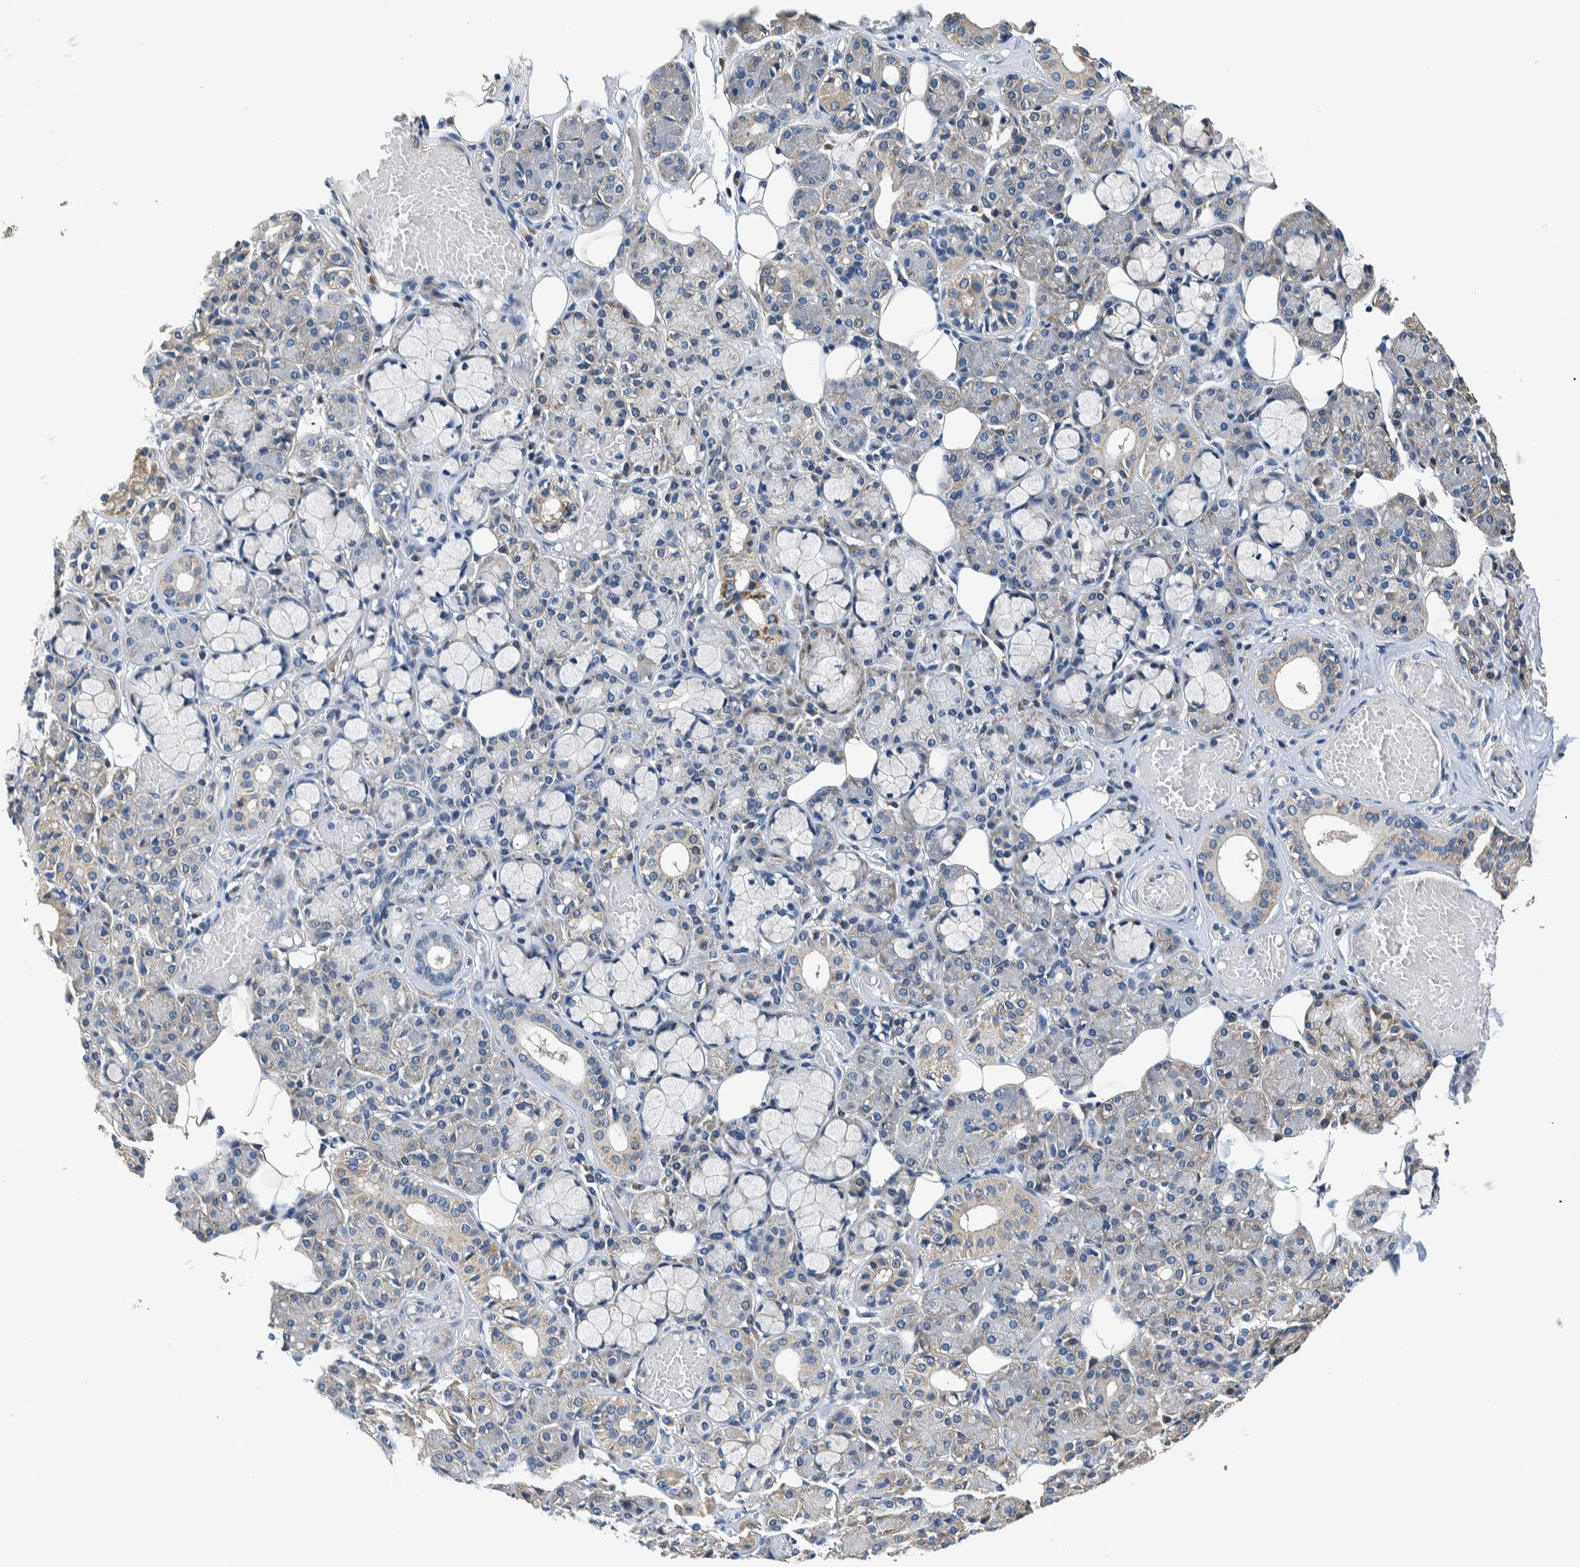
{"staining": {"intensity": "negative", "quantity": "none", "location": "none"}, "tissue": "salivary gland", "cell_type": "Glandular cells", "image_type": "normal", "snomed": [{"axis": "morphology", "description": "Normal tissue, NOS"}, {"axis": "topography", "description": "Salivary gland"}], "caption": "A high-resolution image shows IHC staining of unremarkable salivary gland, which demonstrates no significant expression in glandular cells. (Brightfield microscopy of DAB (3,3'-diaminobenzidine) IHC at high magnification).", "gene": "NIBAN2", "patient": {"sex": "male", "age": 63}}